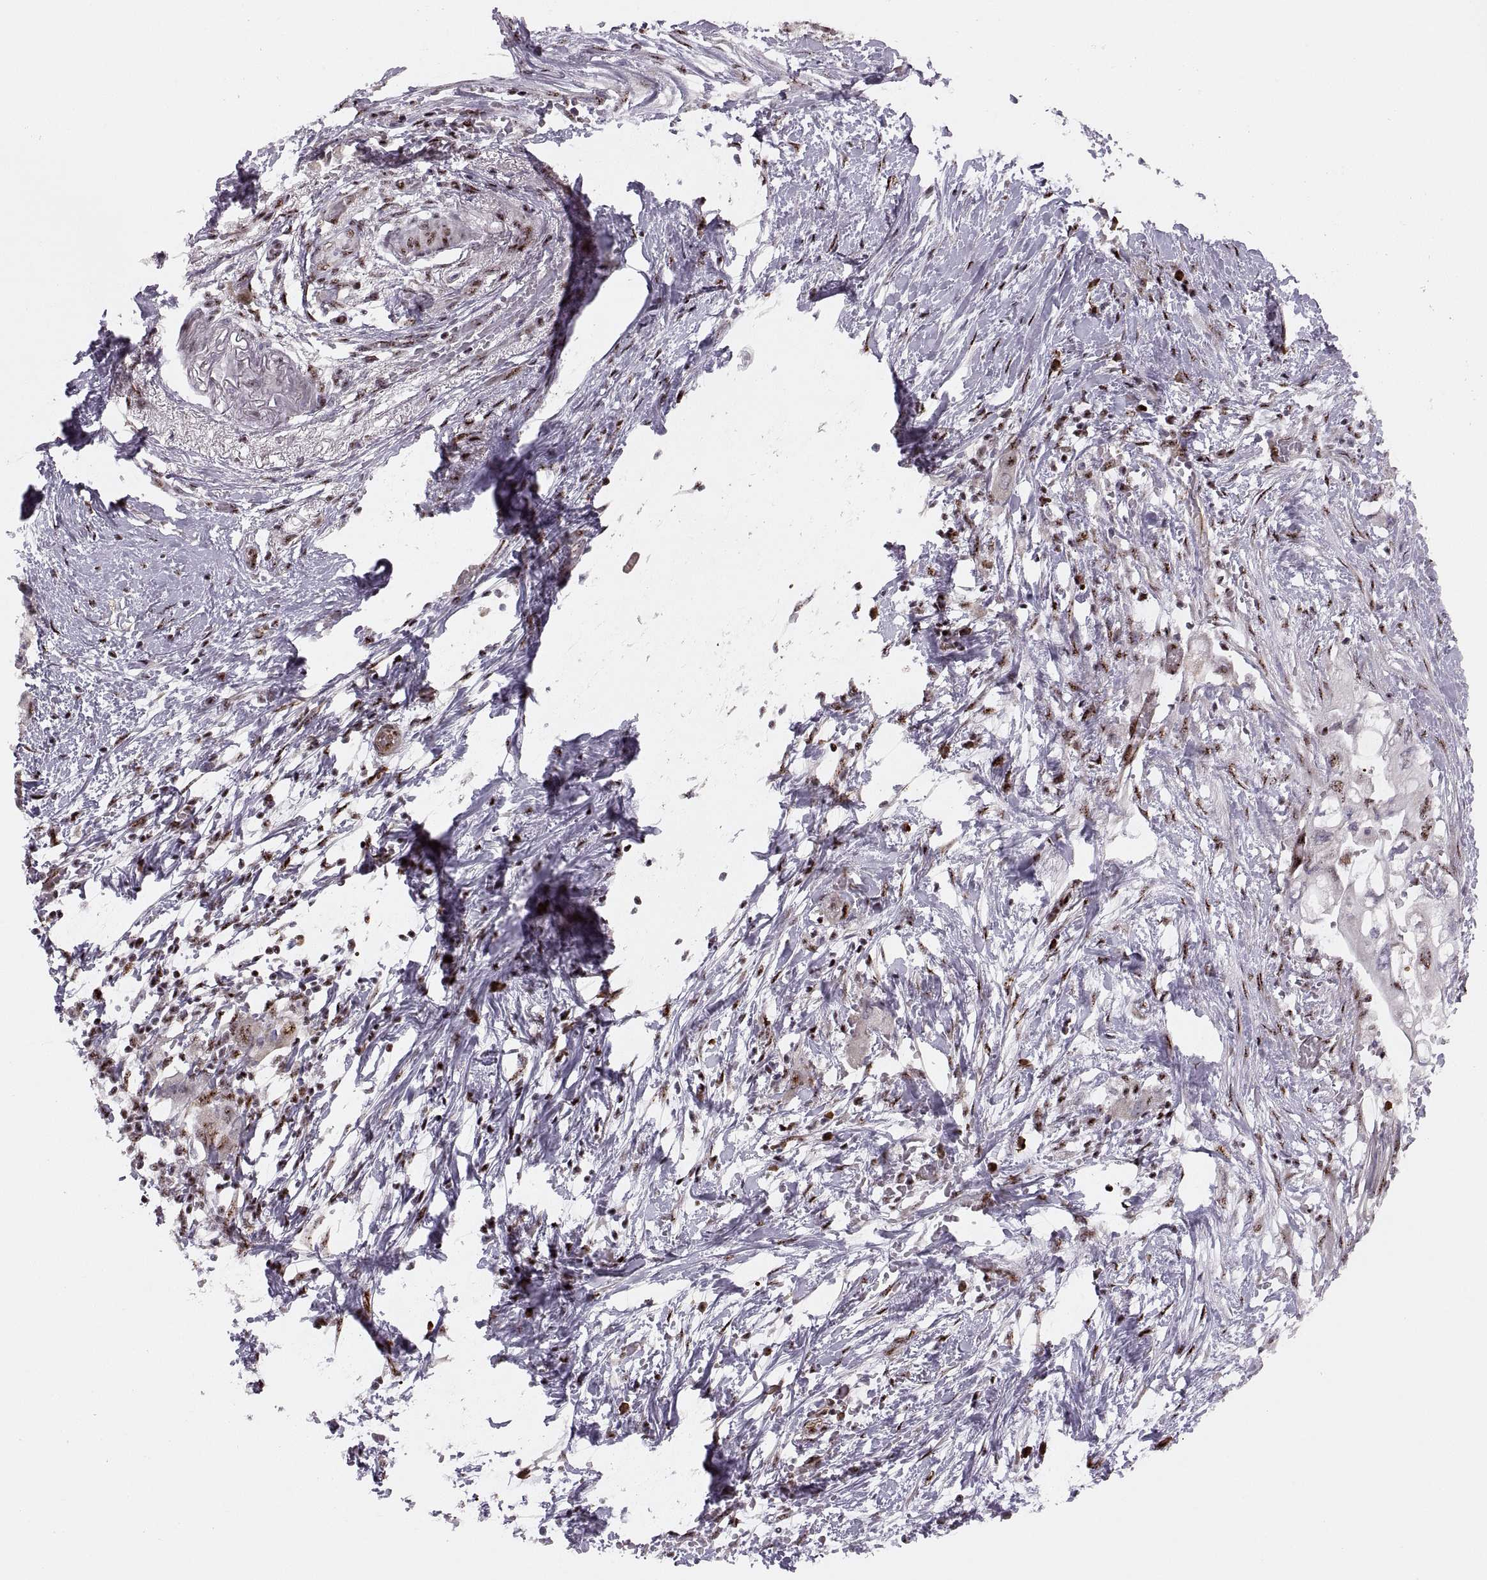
{"staining": {"intensity": "moderate", "quantity": "25%-75%", "location": "nuclear"}, "tissue": "pancreatic cancer", "cell_type": "Tumor cells", "image_type": "cancer", "snomed": [{"axis": "morphology", "description": "Adenocarcinoma, NOS"}, {"axis": "topography", "description": "Pancreas"}], "caption": "IHC histopathology image of neoplastic tissue: human adenocarcinoma (pancreatic) stained using immunohistochemistry (IHC) reveals medium levels of moderate protein expression localized specifically in the nuclear of tumor cells, appearing as a nuclear brown color.", "gene": "ZCCHC17", "patient": {"sex": "female", "age": 72}}